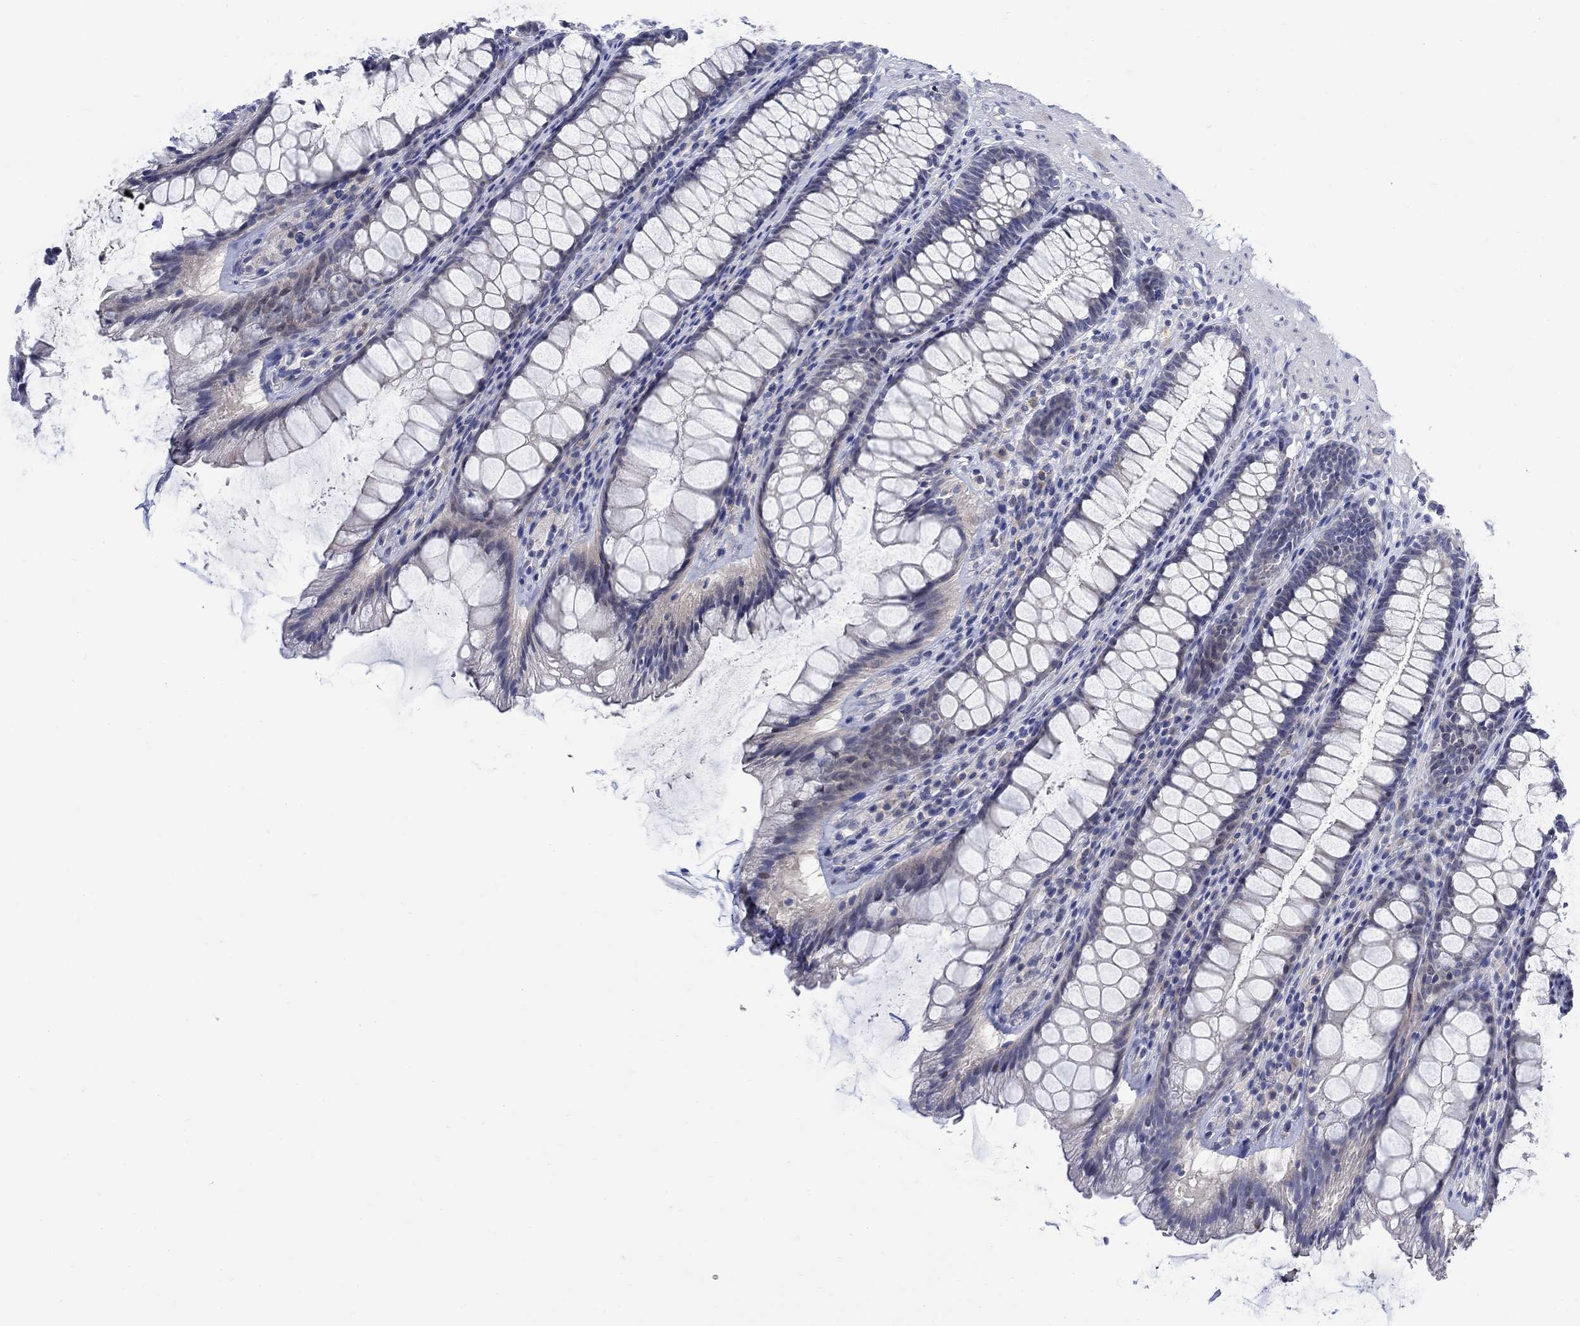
{"staining": {"intensity": "negative", "quantity": "none", "location": "none"}, "tissue": "rectum", "cell_type": "Glandular cells", "image_type": "normal", "snomed": [{"axis": "morphology", "description": "Normal tissue, NOS"}, {"axis": "topography", "description": "Rectum"}], "caption": "High magnification brightfield microscopy of unremarkable rectum stained with DAB (brown) and counterstained with hematoxylin (blue): glandular cells show no significant staining. (Immunohistochemistry, brightfield microscopy, high magnification).", "gene": "DLK1", "patient": {"sex": "male", "age": 72}}